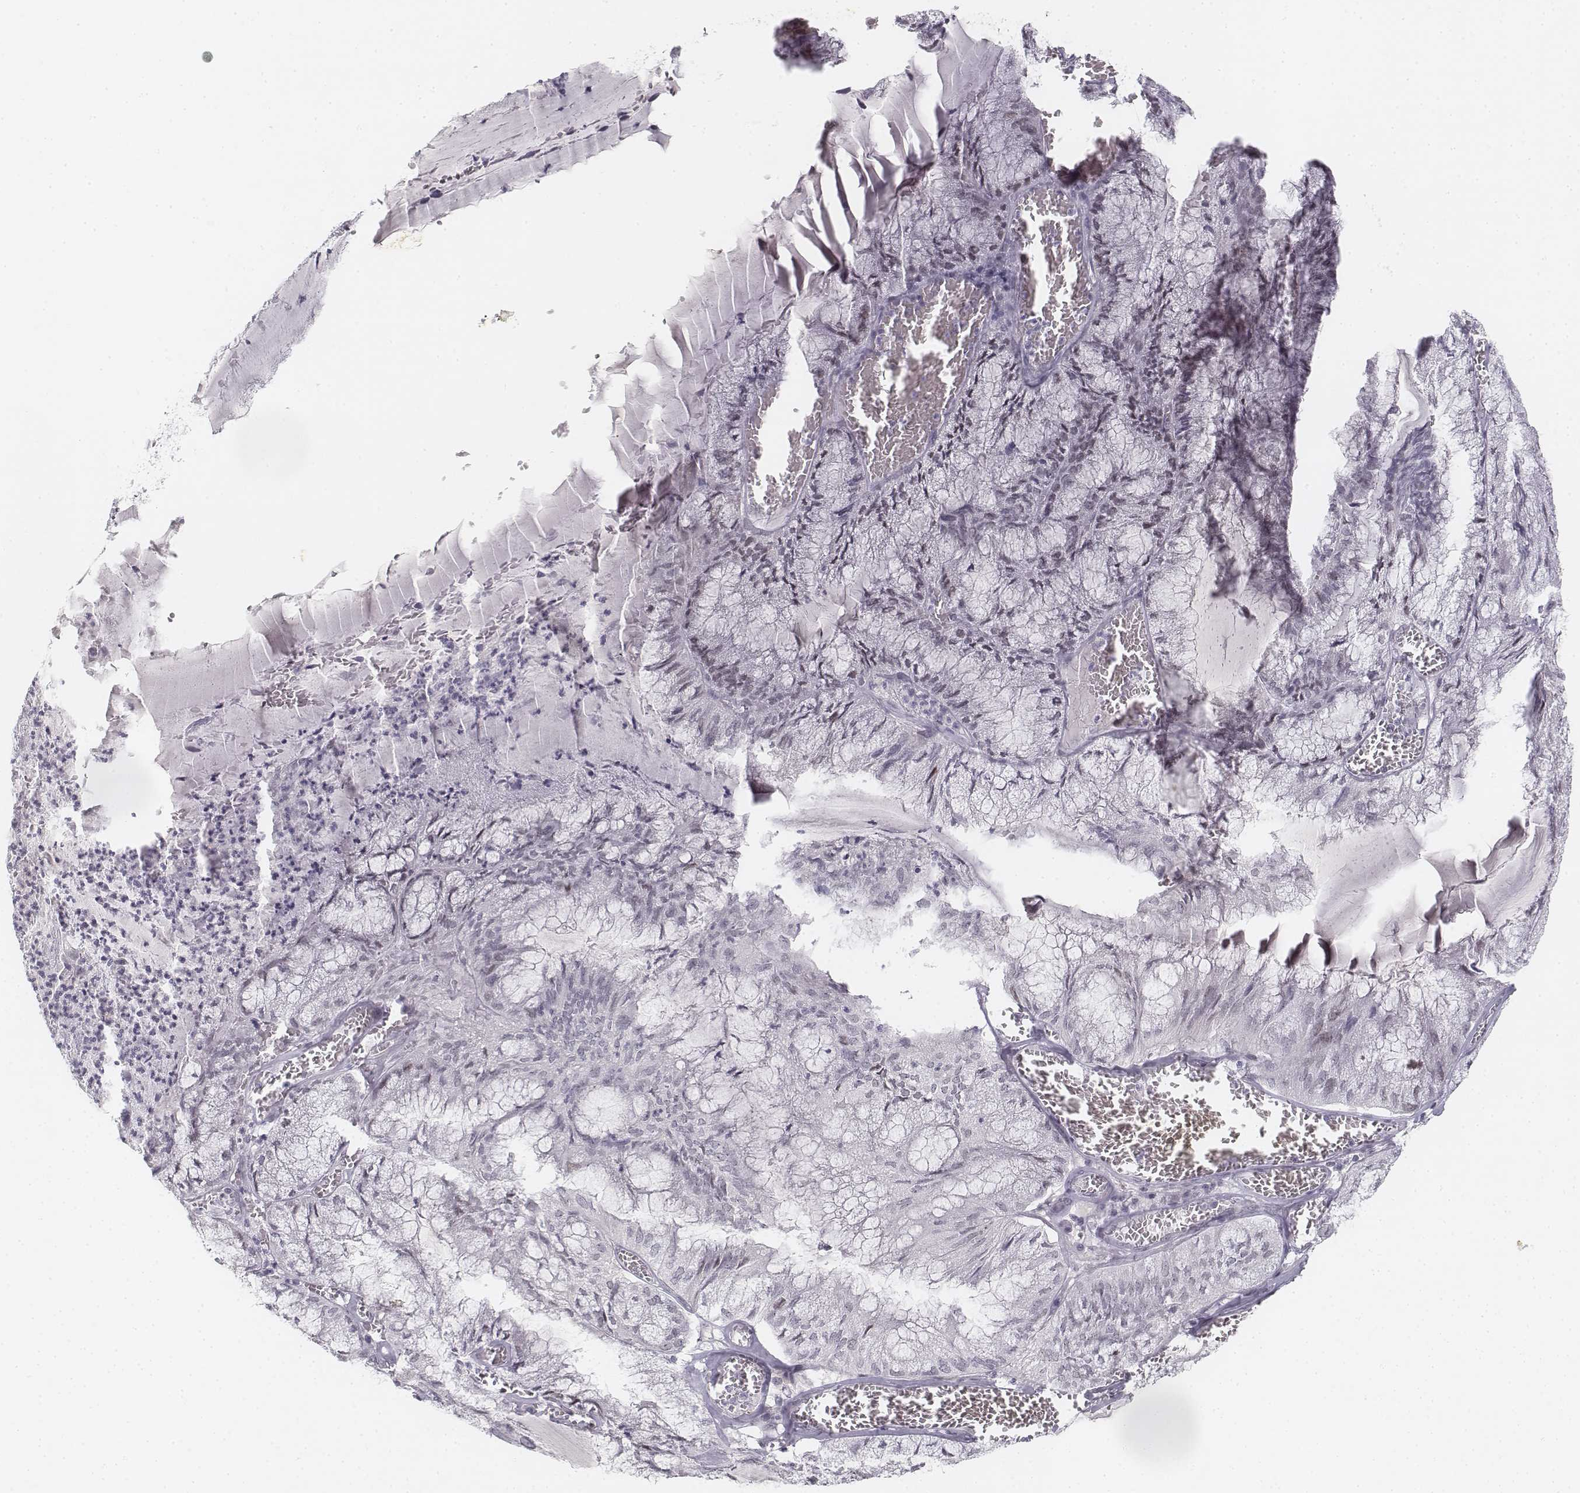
{"staining": {"intensity": "negative", "quantity": "none", "location": "none"}, "tissue": "endometrial cancer", "cell_type": "Tumor cells", "image_type": "cancer", "snomed": [{"axis": "morphology", "description": "Carcinoma, NOS"}, {"axis": "topography", "description": "Endometrium"}], "caption": "Tumor cells show no significant positivity in endometrial cancer. The staining was performed using DAB (3,3'-diaminobenzidine) to visualize the protein expression in brown, while the nuclei were stained in blue with hematoxylin (Magnification: 20x).", "gene": "KRT84", "patient": {"sex": "female", "age": 62}}